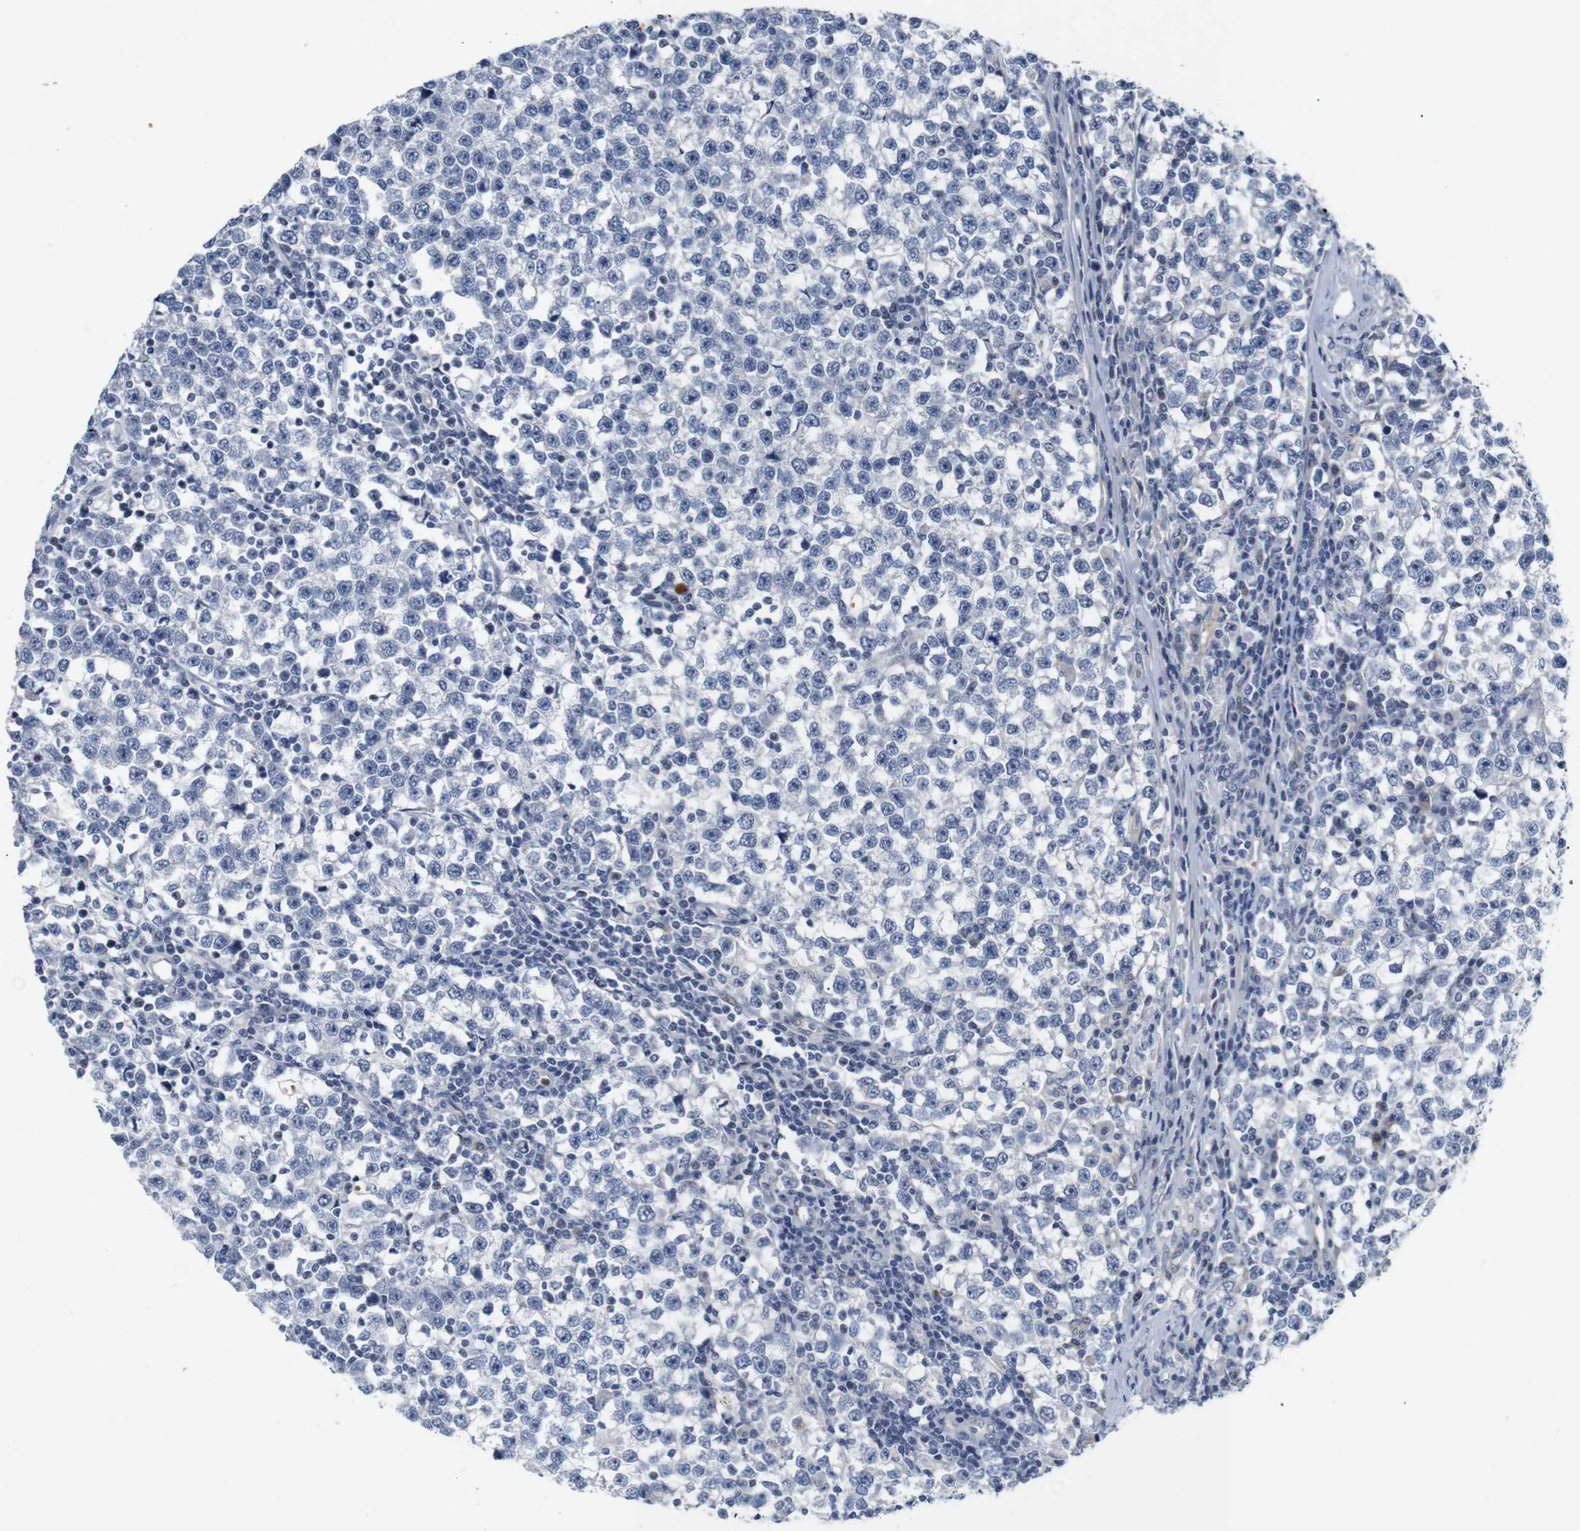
{"staining": {"intensity": "negative", "quantity": "none", "location": "none"}, "tissue": "testis cancer", "cell_type": "Tumor cells", "image_type": "cancer", "snomed": [{"axis": "morphology", "description": "Seminoma, NOS"}, {"axis": "topography", "description": "Testis"}], "caption": "Immunohistochemical staining of seminoma (testis) reveals no significant positivity in tumor cells.", "gene": "CYB561", "patient": {"sex": "male", "age": 43}}